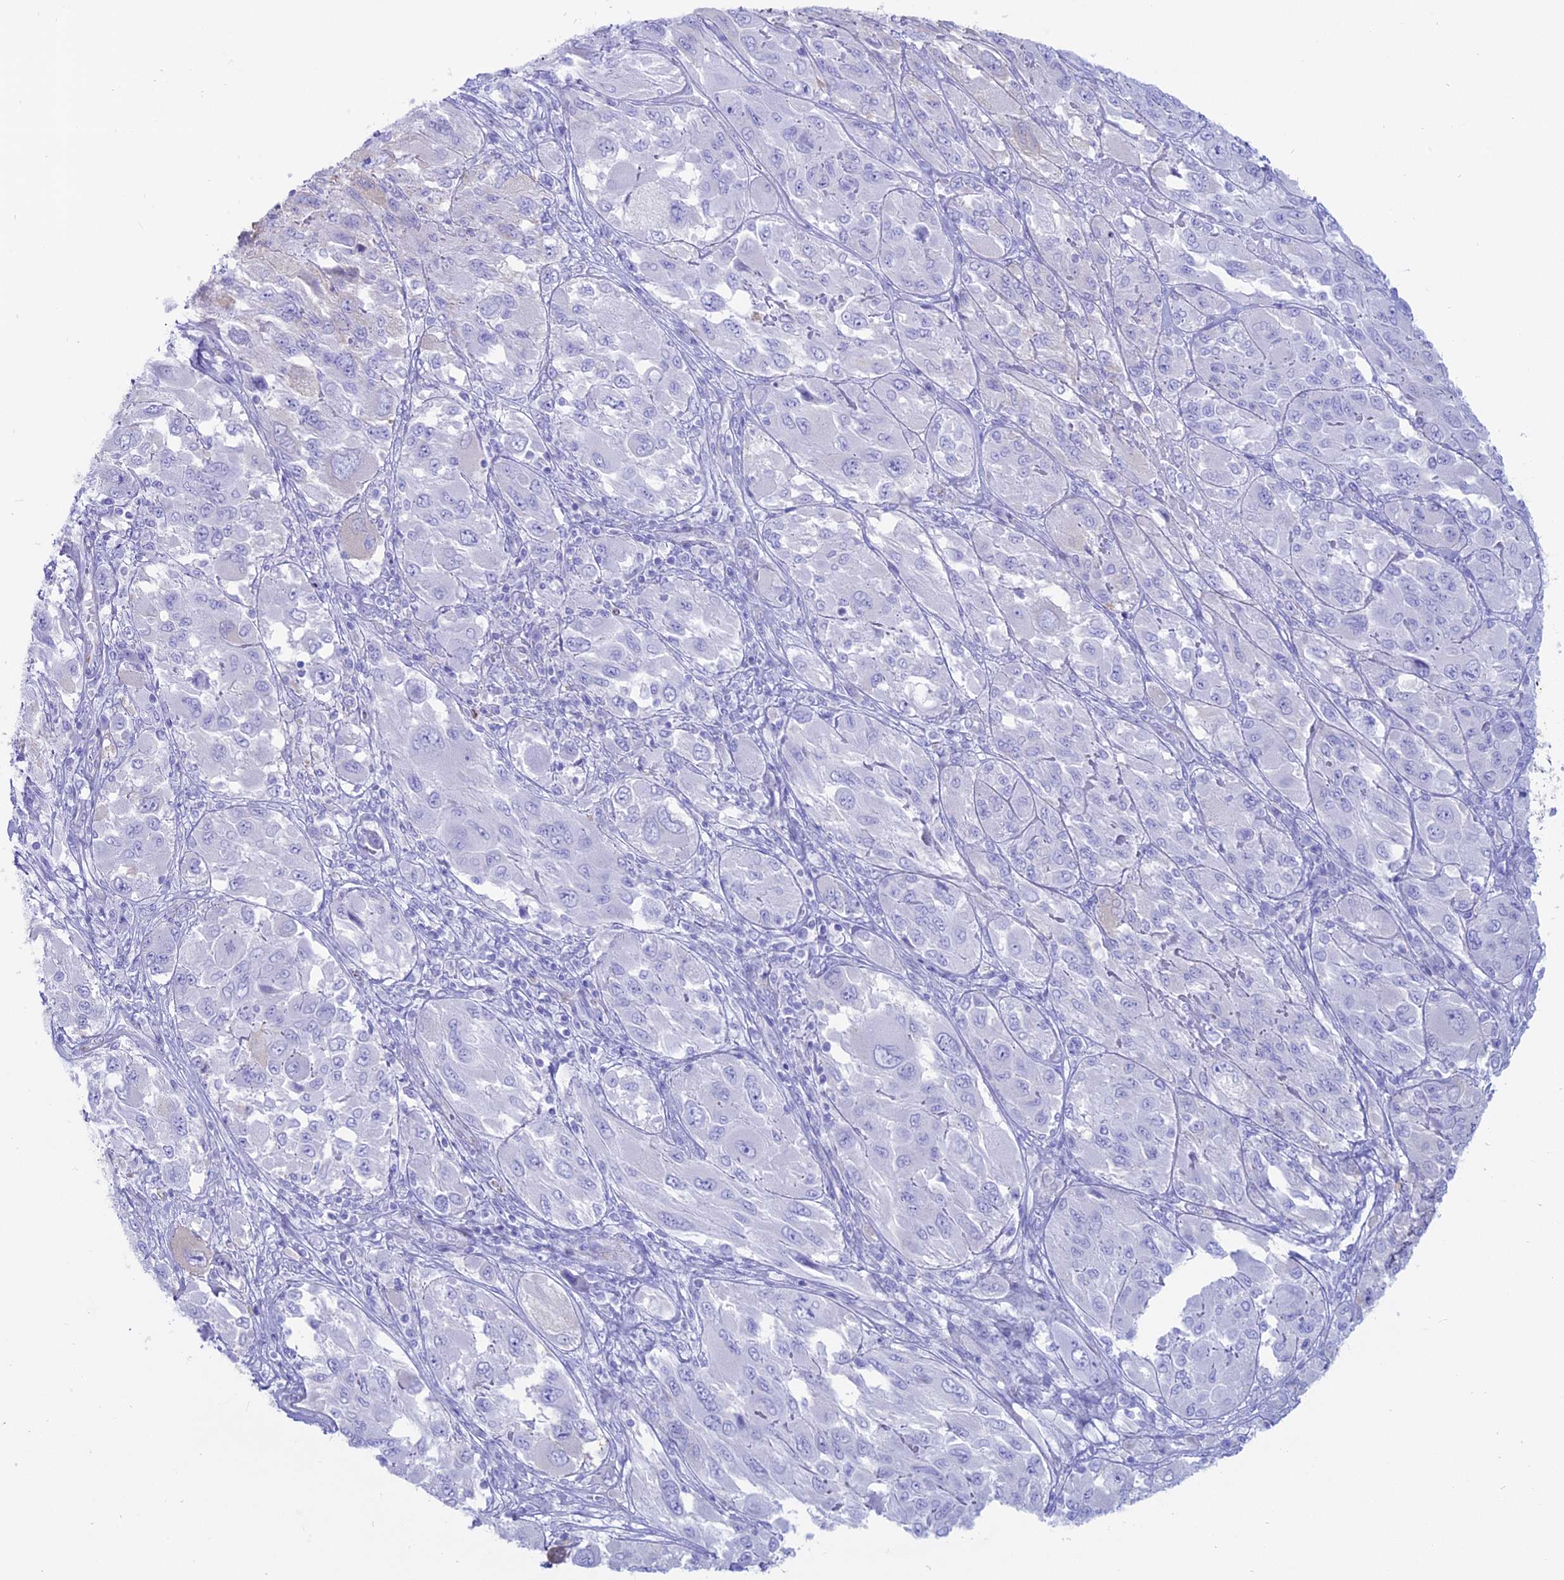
{"staining": {"intensity": "negative", "quantity": "none", "location": "none"}, "tissue": "melanoma", "cell_type": "Tumor cells", "image_type": "cancer", "snomed": [{"axis": "morphology", "description": "Malignant melanoma, NOS"}, {"axis": "topography", "description": "Skin"}], "caption": "Immunohistochemical staining of melanoma shows no significant staining in tumor cells.", "gene": "OR2AE1", "patient": {"sex": "female", "age": 91}}